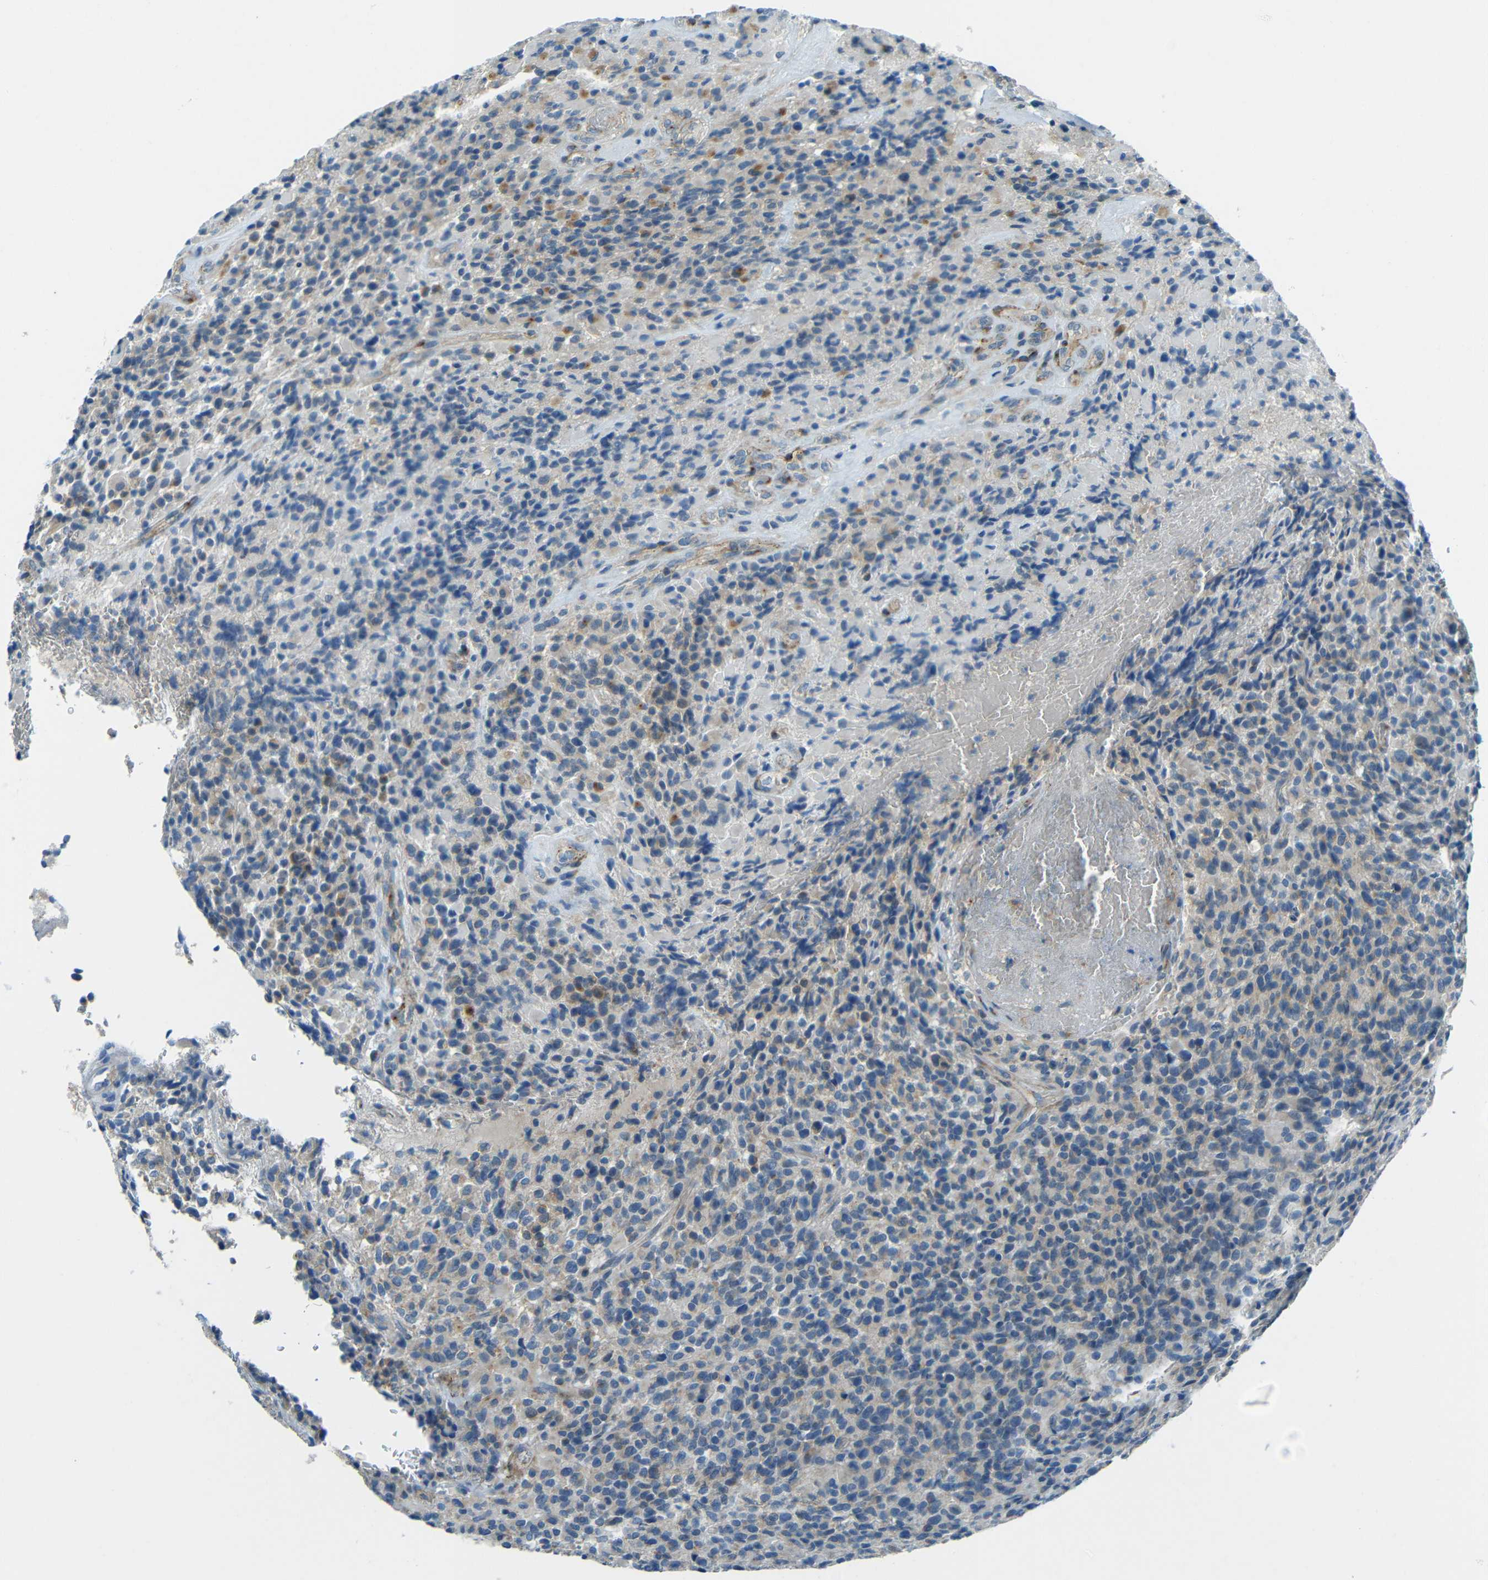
{"staining": {"intensity": "weak", "quantity": "<25%", "location": "cytoplasmic/membranous"}, "tissue": "glioma", "cell_type": "Tumor cells", "image_type": "cancer", "snomed": [{"axis": "morphology", "description": "Glioma, malignant, High grade"}, {"axis": "topography", "description": "Brain"}], "caption": "Glioma was stained to show a protein in brown. There is no significant staining in tumor cells.", "gene": "CYP26B1", "patient": {"sex": "male", "age": 71}}